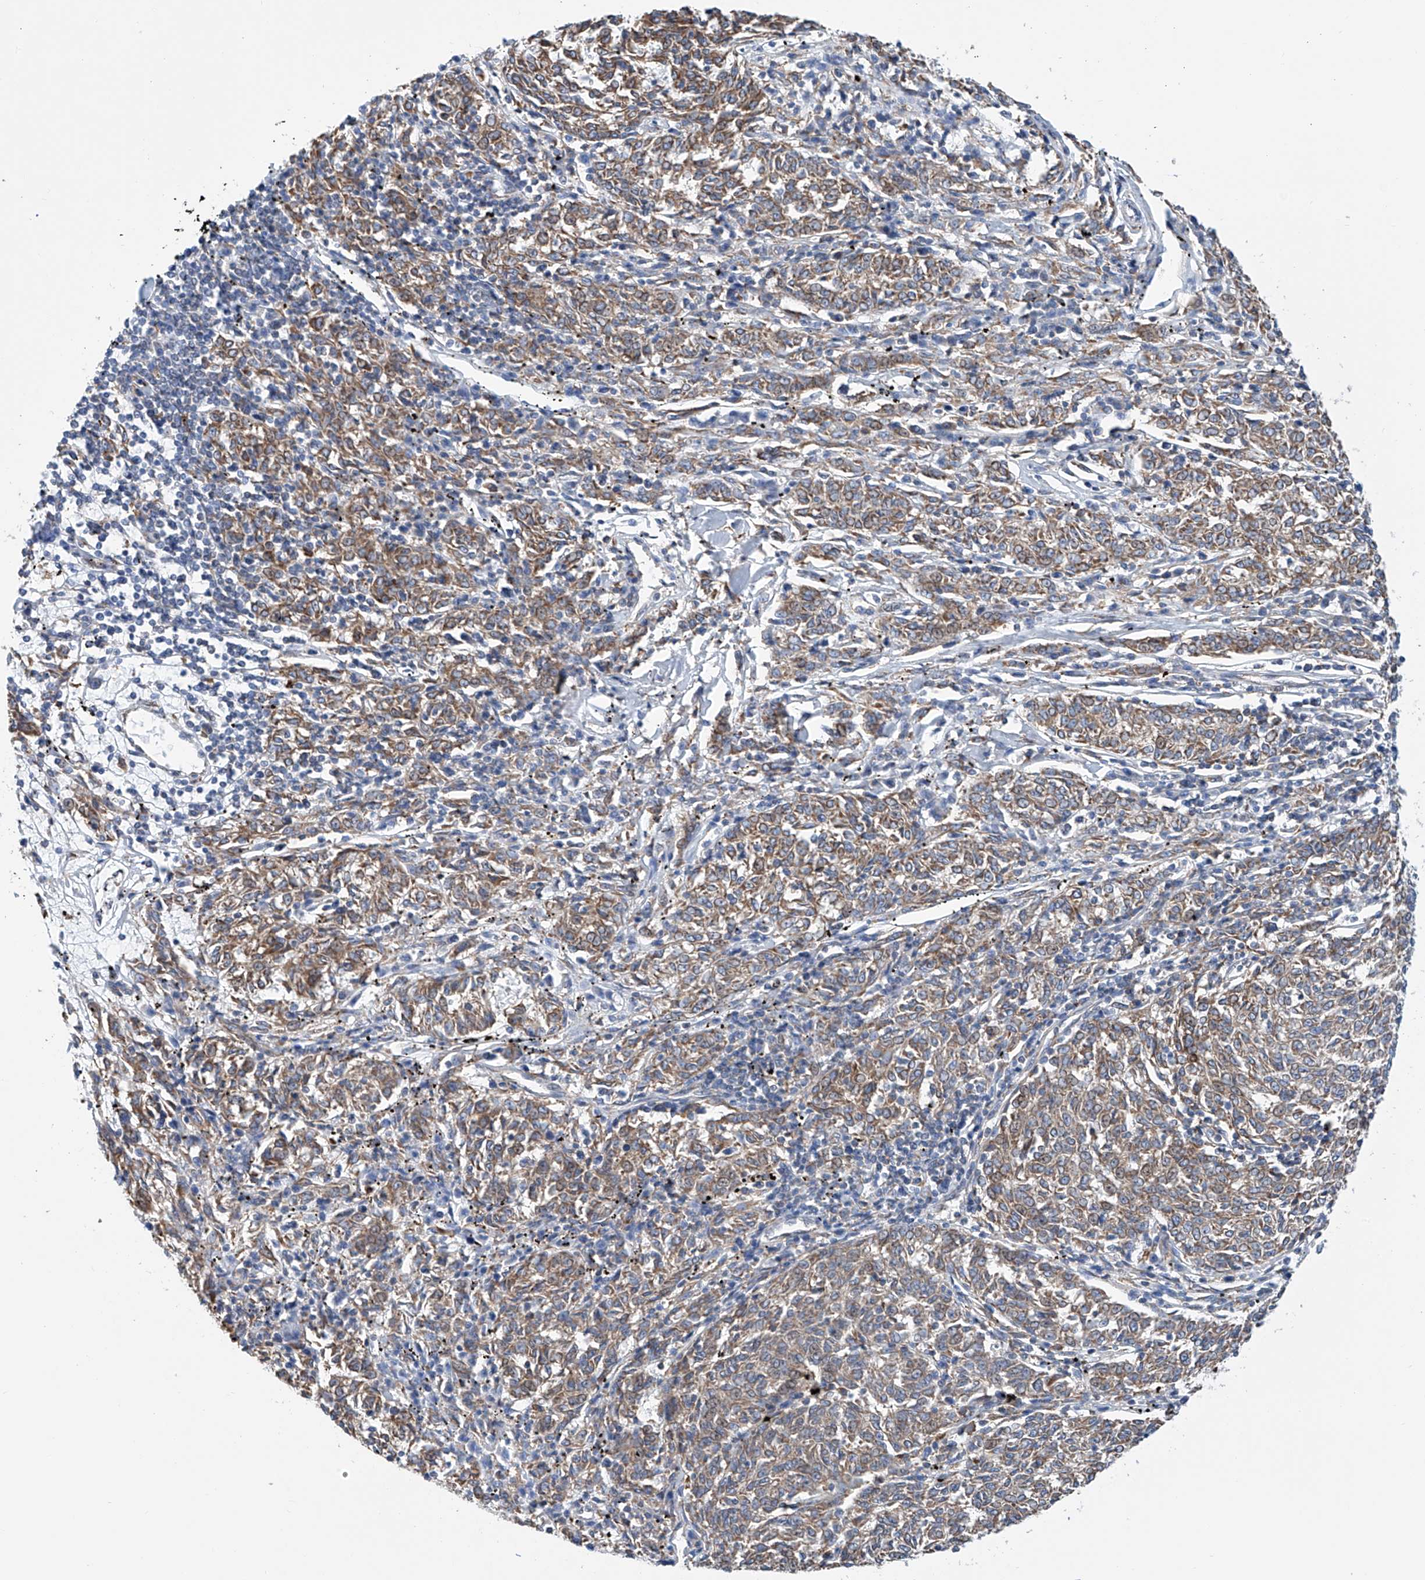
{"staining": {"intensity": "weak", "quantity": "25%-75%", "location": "cytoplasmic/membranous"}, "tissue": "melanoma", "cell_type": "Tumor cells", "image_type": "cancer", "snomed": [{"axis": "morphology", "description": "Malignant melanoma, NOS"}, {"axis": "topography", "description": "Skin"}], "caption": "DAB (3,3'-diaminobenzidine) immunohistochemical staining of human melanoma demonstrates weak cytoplasmic/membranous protein expression in approximately 25%-75% of tumor cells.", "gene": "MAD2L1", "patient": {"sex": "female", "age": 72}}